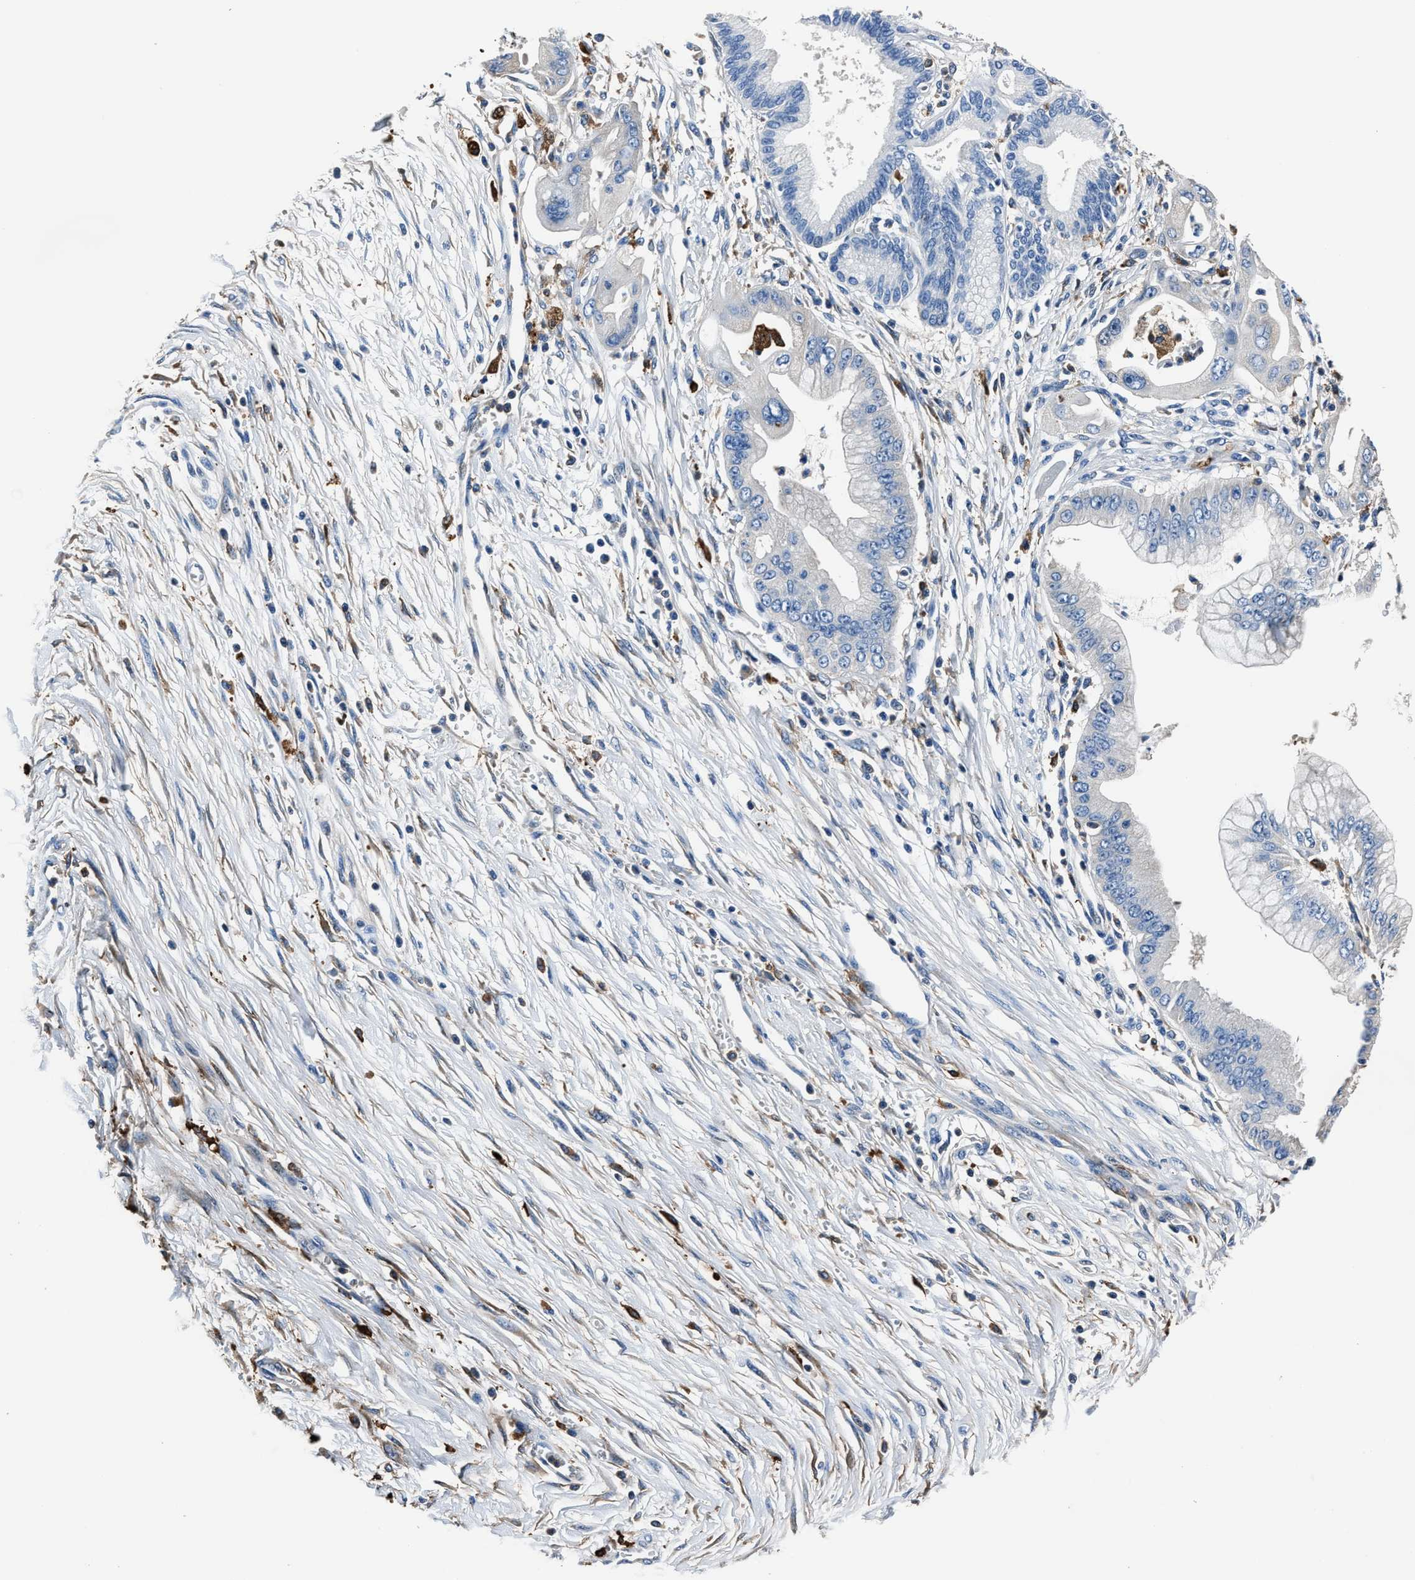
{"staining": {"intensity": "negative", "quantity": "none", "location": "none"}, "tissue": "pancreatic cancer", "cell_type": "Tumor cells", "image_type": "cancer", "snomed": [{"axis": "morphology", "description": "Adenocarcinoma, NOS"}, {"axis": "topography", "description": "Pancreas"}], "caption": "Image shows no protein expression in tumor cells of adenocarcinoma (pancreatic) tissue.", "gene": "FTL", "patient": {"sex": "male", "age": 59}}